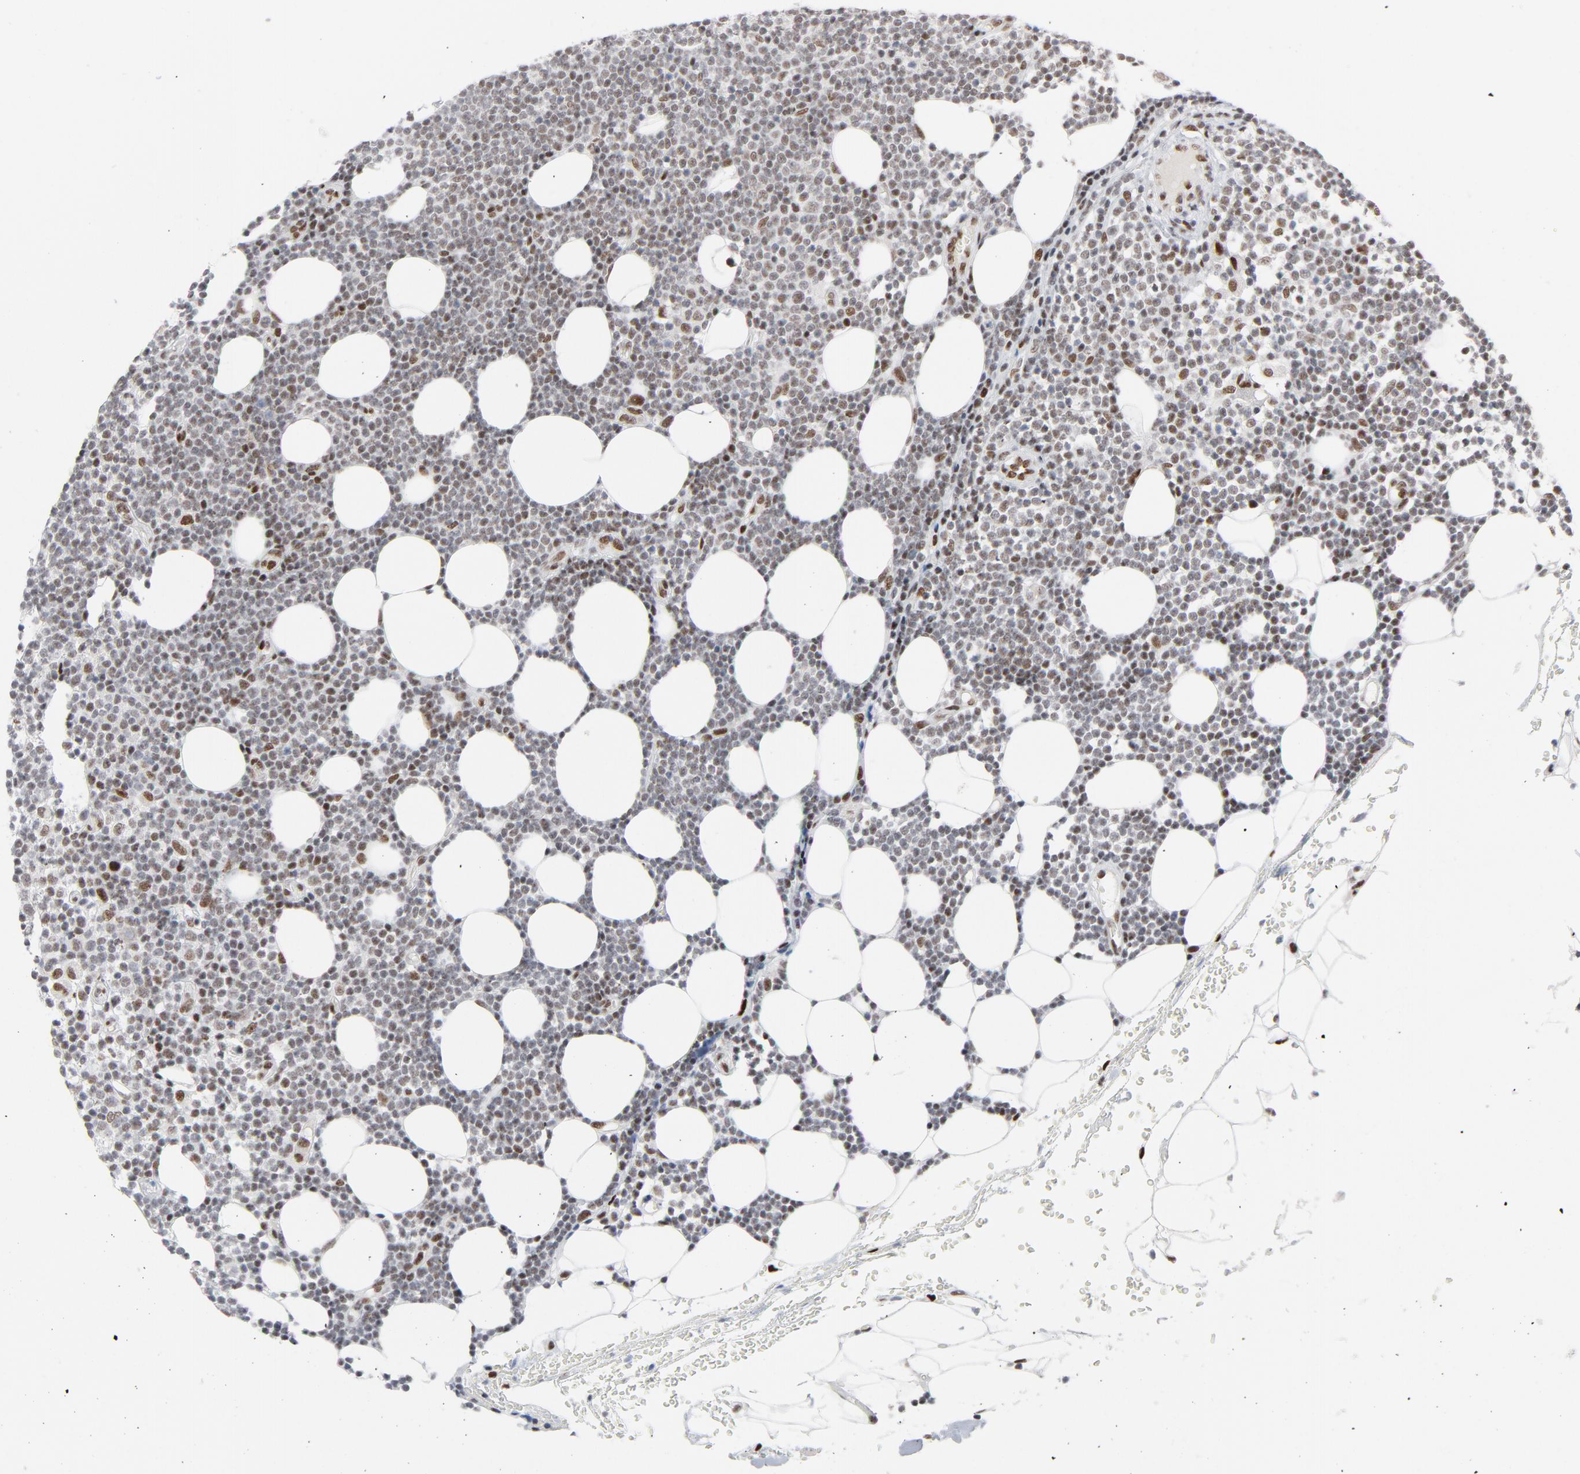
{"staining": {"intensity": "moderate", "quantity": ">75%", "location": "nuclear"}, "tissue": "lymphoma", "cell_type": "Tumor cells", "image_type": "cancer", "snomed": [{"axis": "morphology", "description": "Malignant lymphoma, non-Hodgkin's type, Low grade"}, {"axis": "topography", "description": "Soft tissue"}], "caption": "Protein positivity by immunohistochemistry (IHC) demonstrates moderate nuclear positivity in about >75% of tumor cells in low-grade malignant lymphoma, non-Hodgkin's type.", "gene": "HSF1", "patient": {"sex": "male", "age": 92}}